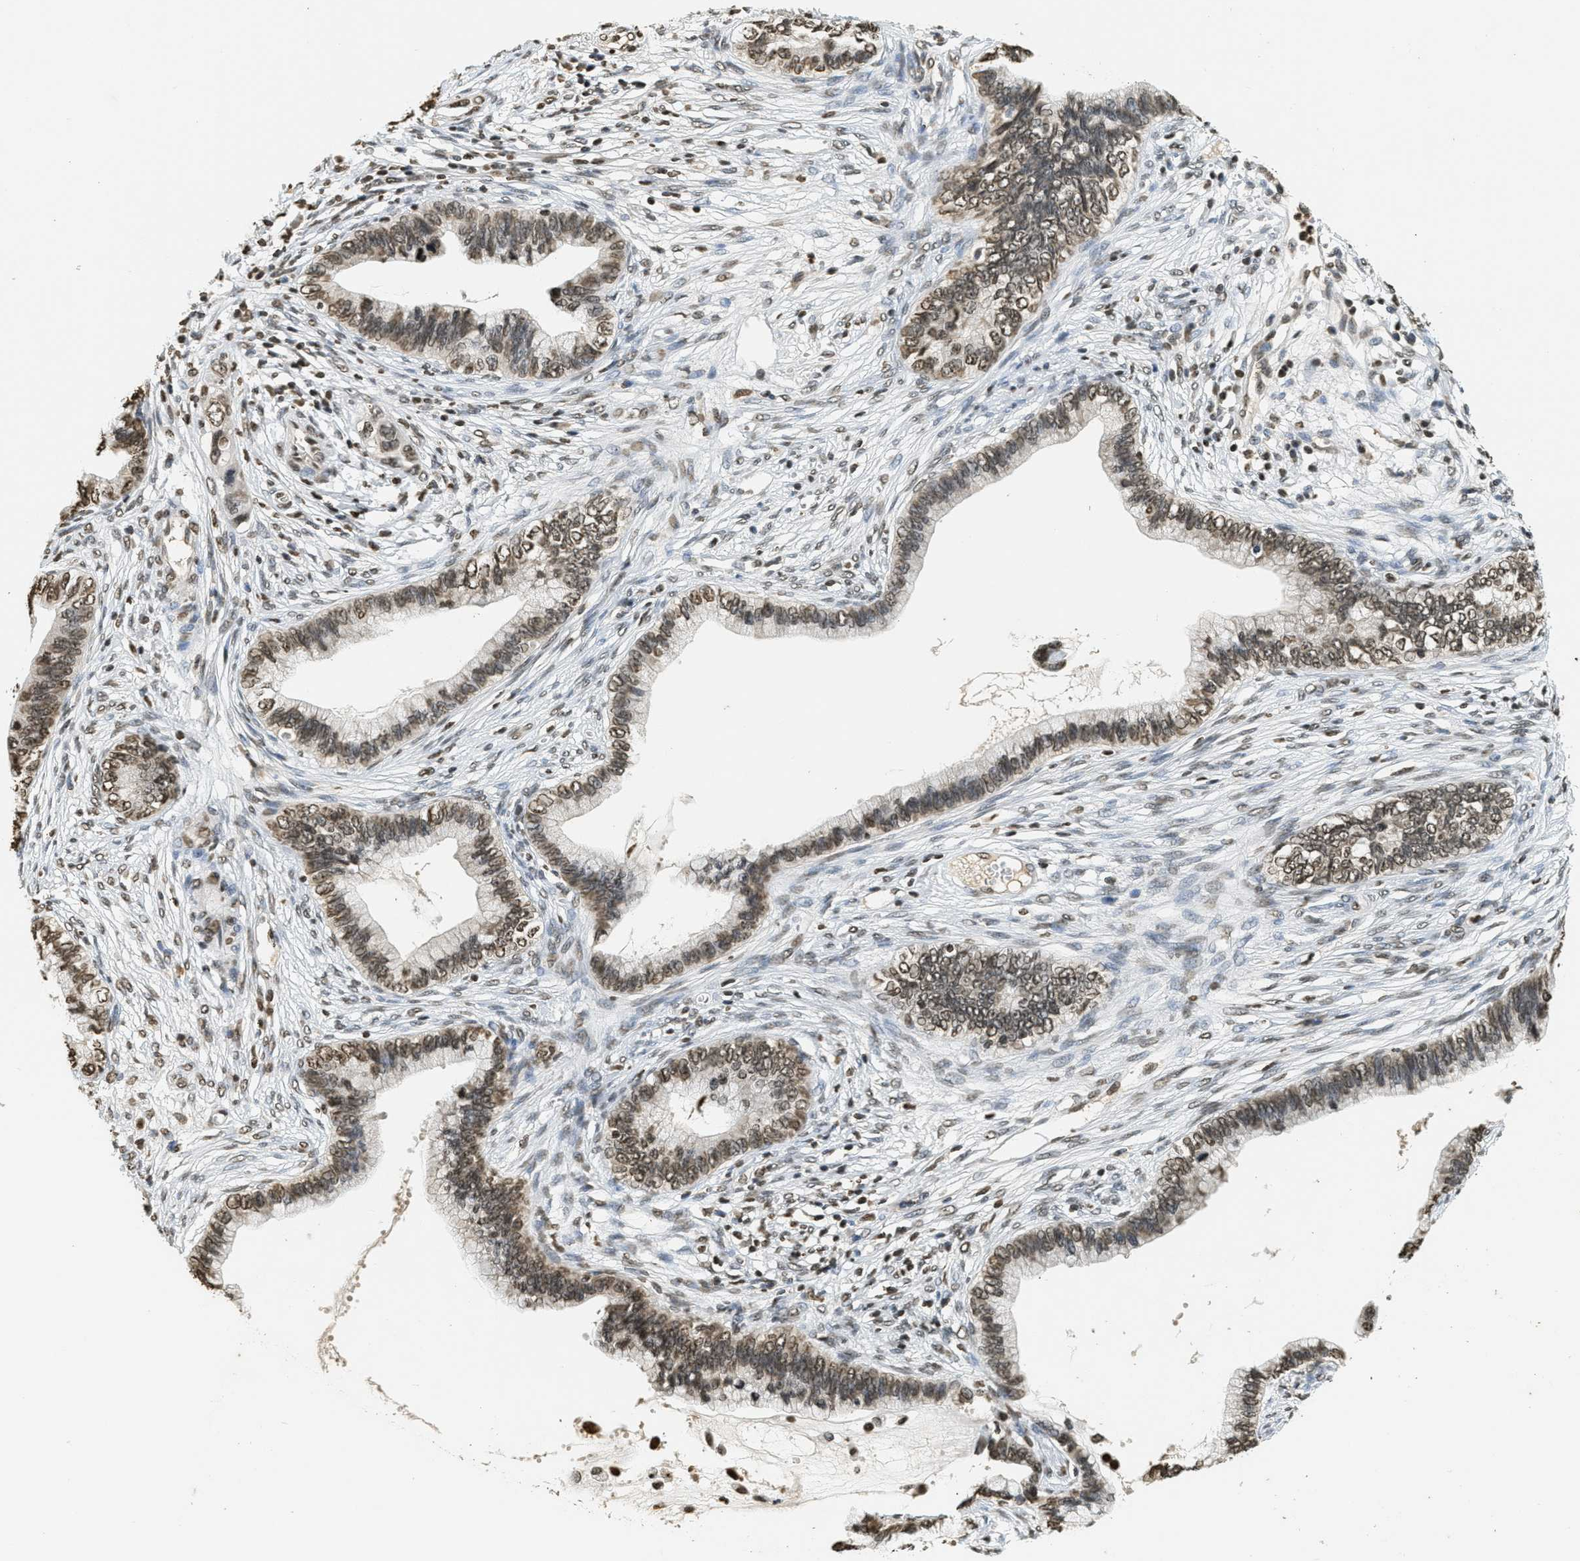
{"staining": {"intensity": "moderate", "quantity": ">75%", "location": "nuclear"}, "tissue": "cervical cancer", "cell_type": "Tumor cells", "image_type": "cancer", "snomed": [{"axis": "morphology", "description": "Adenocarcinoma, NOS"}, {"axis": "topography", "description": "Cervix"}], "caption": "The histopathology image reveals a brown stain indicating the presence of a protein in the nuclear of tumor cells in adenocarcinoma (cervical).", "gene": "LDB2", "patient": {"sex": "female", "age": 44}}